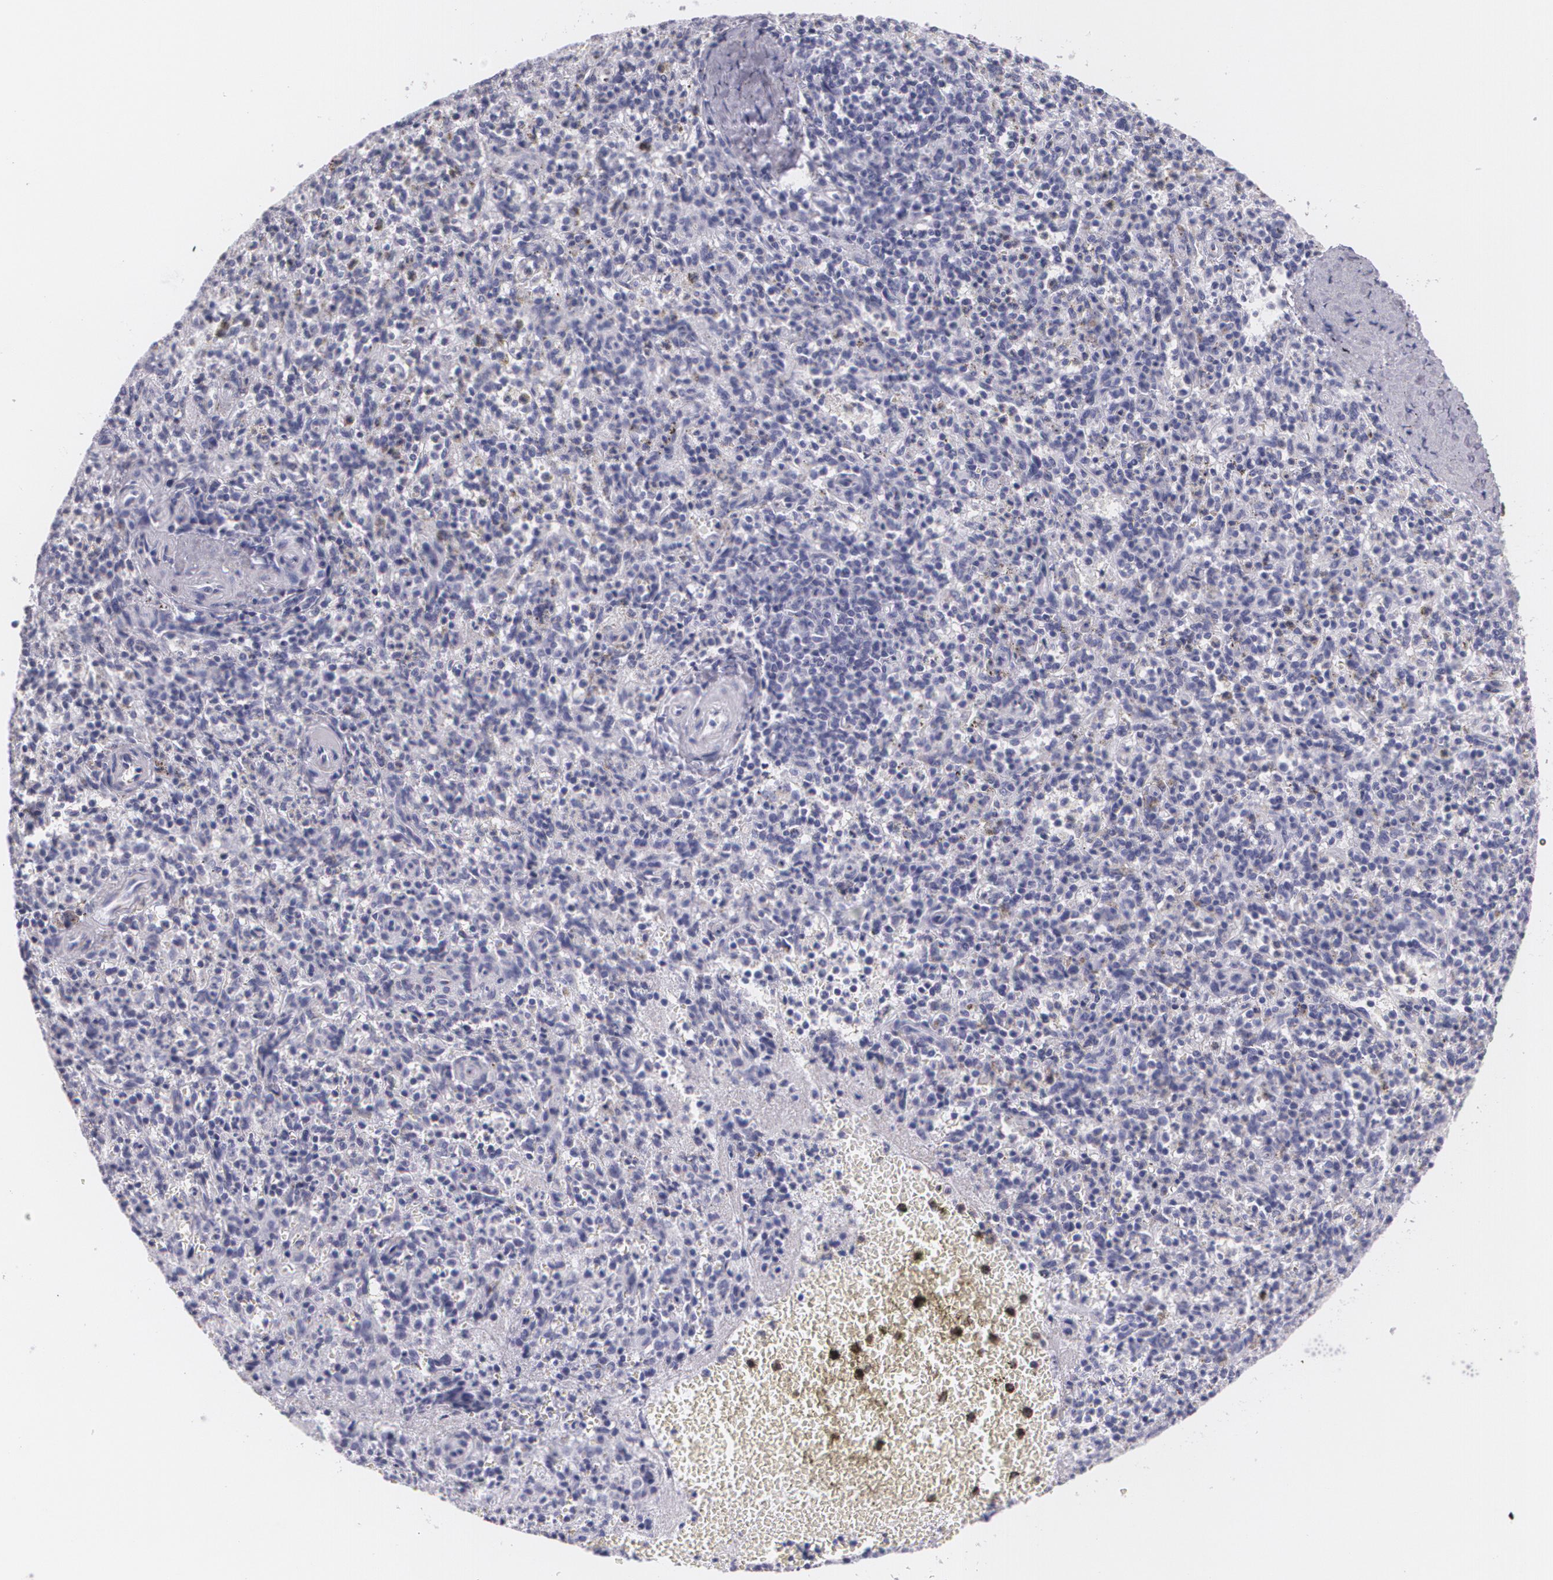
{"staining": {"intensity": "negative", "quantity": "none", "location": "none"}, "tissue": "spleen", "cell_type": "Cells in red pulp", "image_type": "normal", "snomed": [{"axis": "morphology", "description": "Normal tissue, NOS"}, {"axis": "topography", "description": "Spleen"}], "caption": "Immunohistochemical staining of normal spleen reveals no significant staining in cells in red pulp.", "gene": "DLG4", "patient": {"sex": "male", "age": 72}}